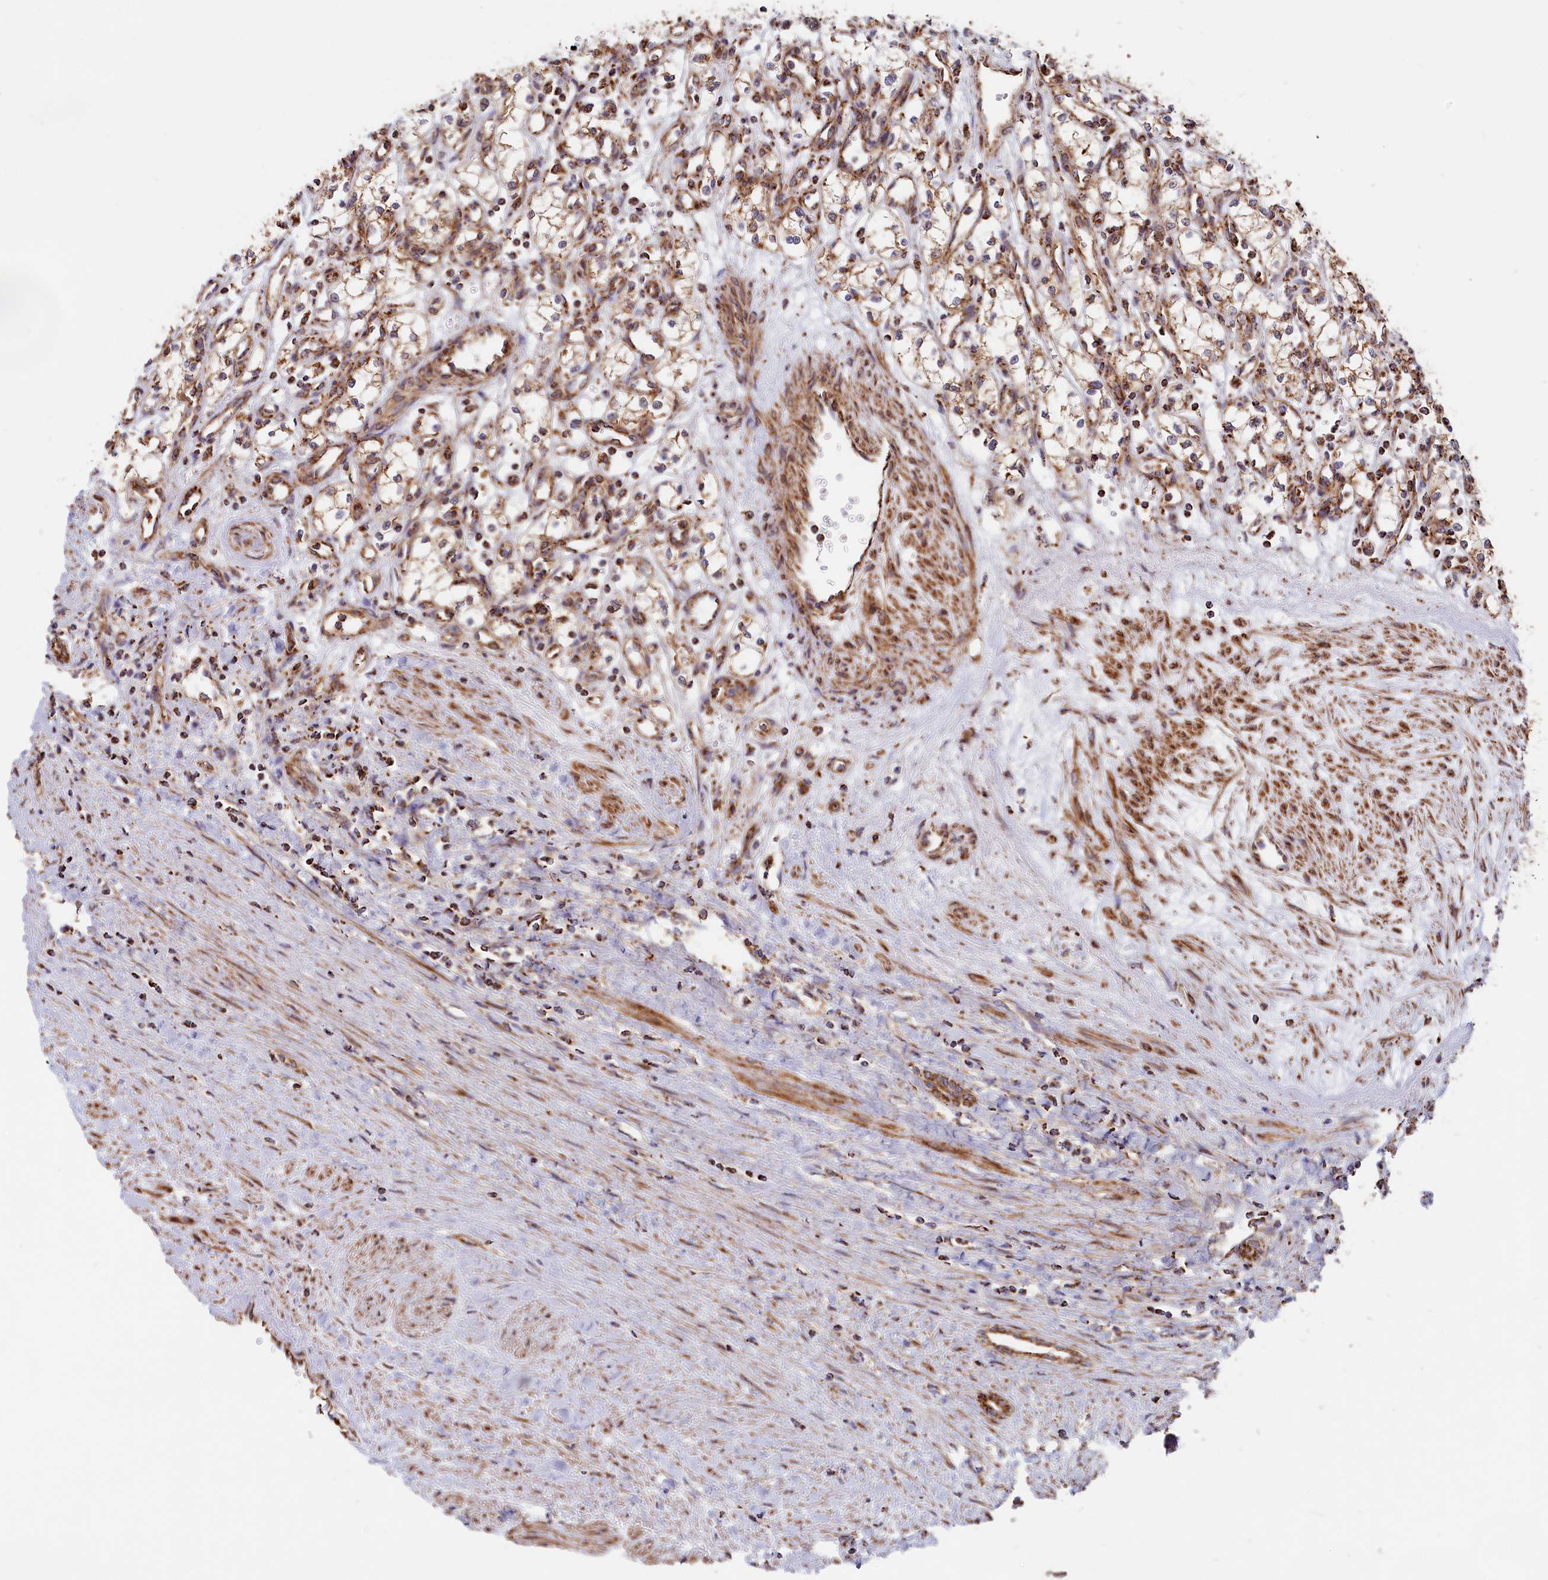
{"staining": {"intensity": "moderate", "quantity": ">75%", "location": "cytoplasmic/membranous"}, "tissue": "renal cancer", "cell_type": "Tumor cells", "image_type": "cancer", "snomed": [{"axis": "morphology", "description": "Adenocarcinoma, NOS"}, {"axis": "topography", "description": "Kidney"}], "caption": "This photomicrograph exhibits renal cancer stained with immunohistochemistry to label a protein in brown. The cytoplasmic/membranous of tumor cells show moderate positivity for the protein. Nuclei are counter-stained blue.", "gene": "MACROD1", "patient": {"sex": "male", "age": 59}}